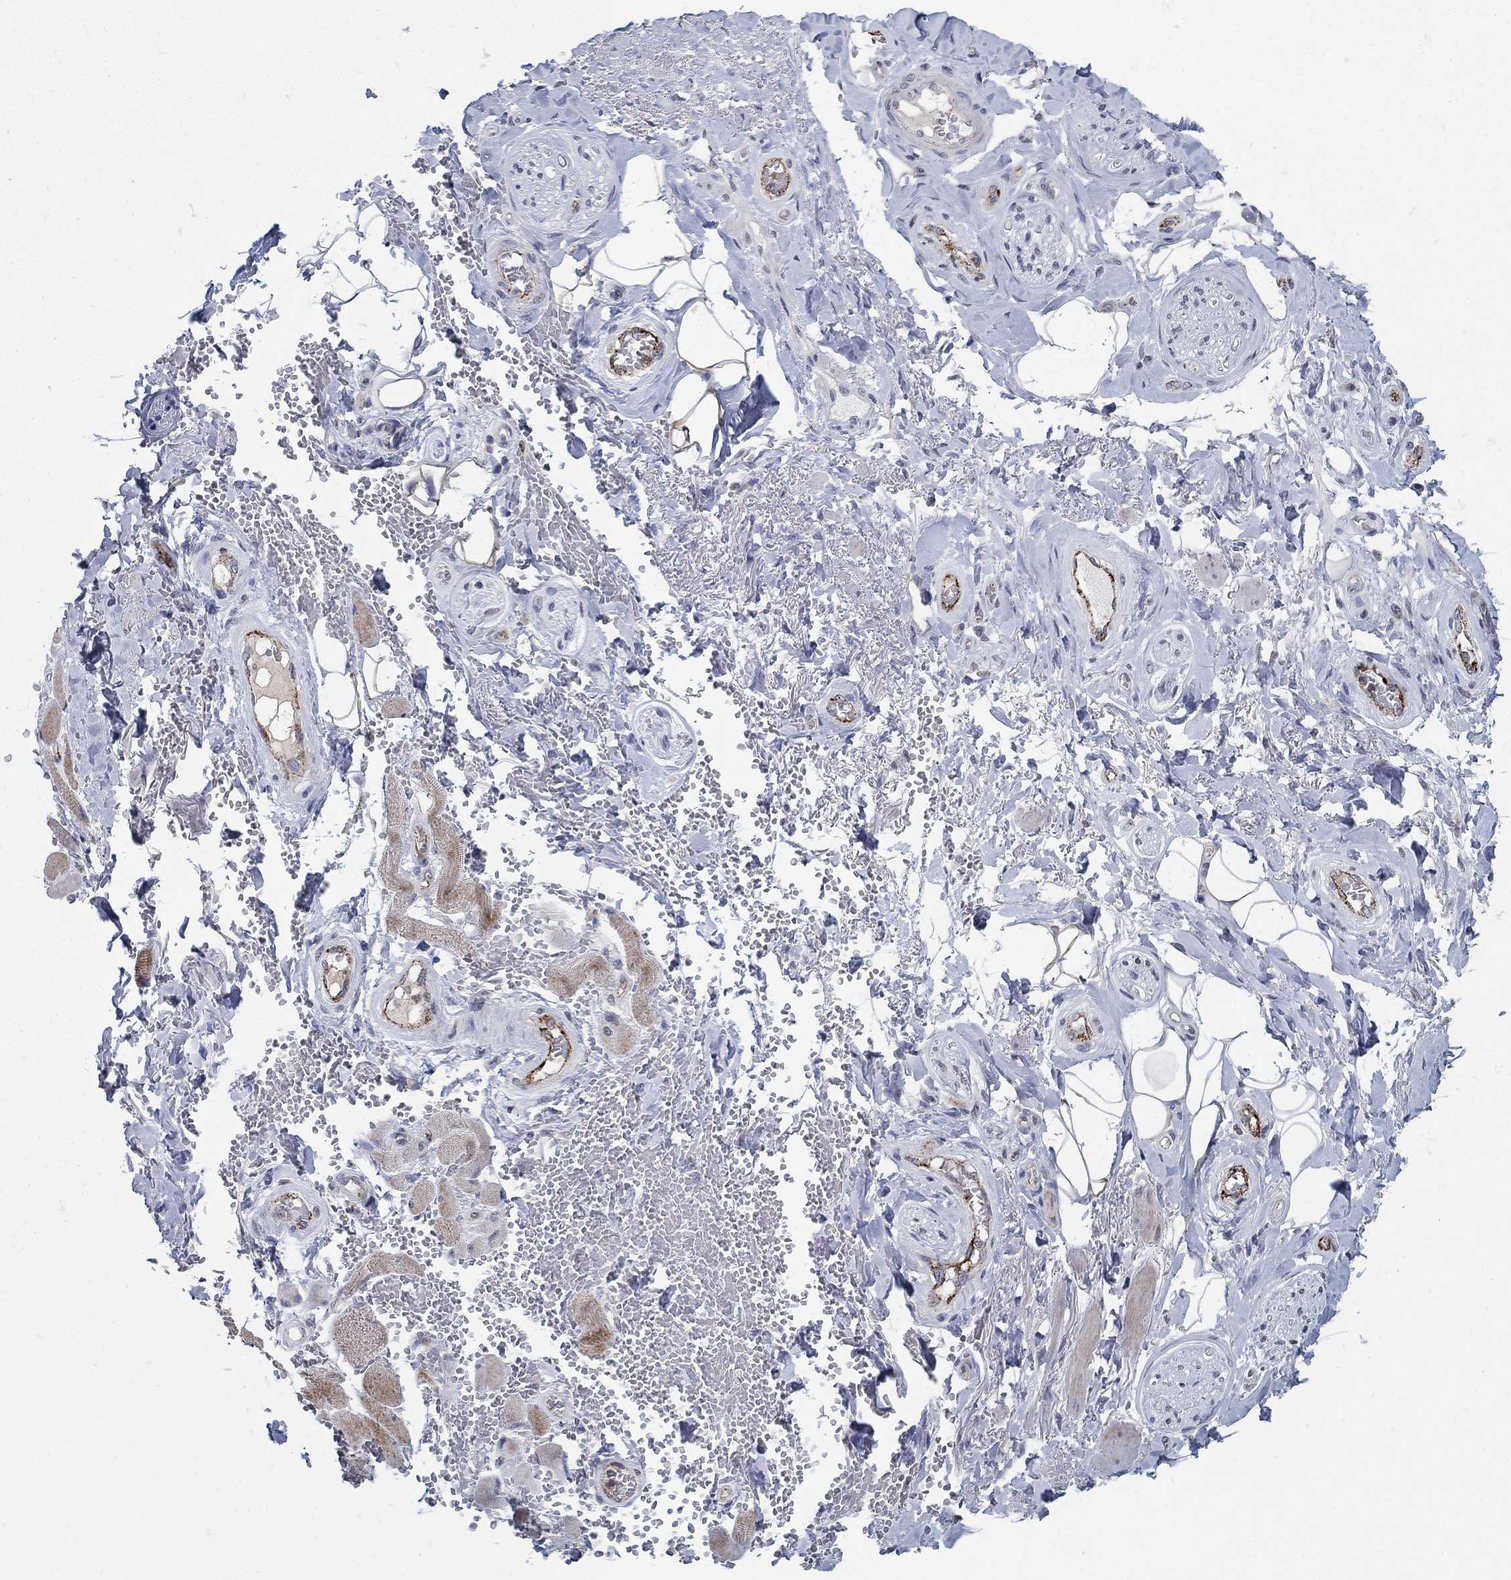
{"staining": {"intensity": "negative", "quantity": "none", "location": "none"}, "tissue": "adipose tissue", "cell_type": "Adipocytes", "image_type": "normal", "snomed": [{"axis": "morphology", "description": "Normal tissue, NOS"}, {"axis": "topography", "description": "Anal"}, {"axis": "topography", "description": "Peripheral nerve tissue"}], "caption": "The immunohistochemistry (IHC) histopathology image has no significant staining in adipocytes of adipose tissue.", "gene": "TINAG", "patient": {"sex": "male", "age": 53}}